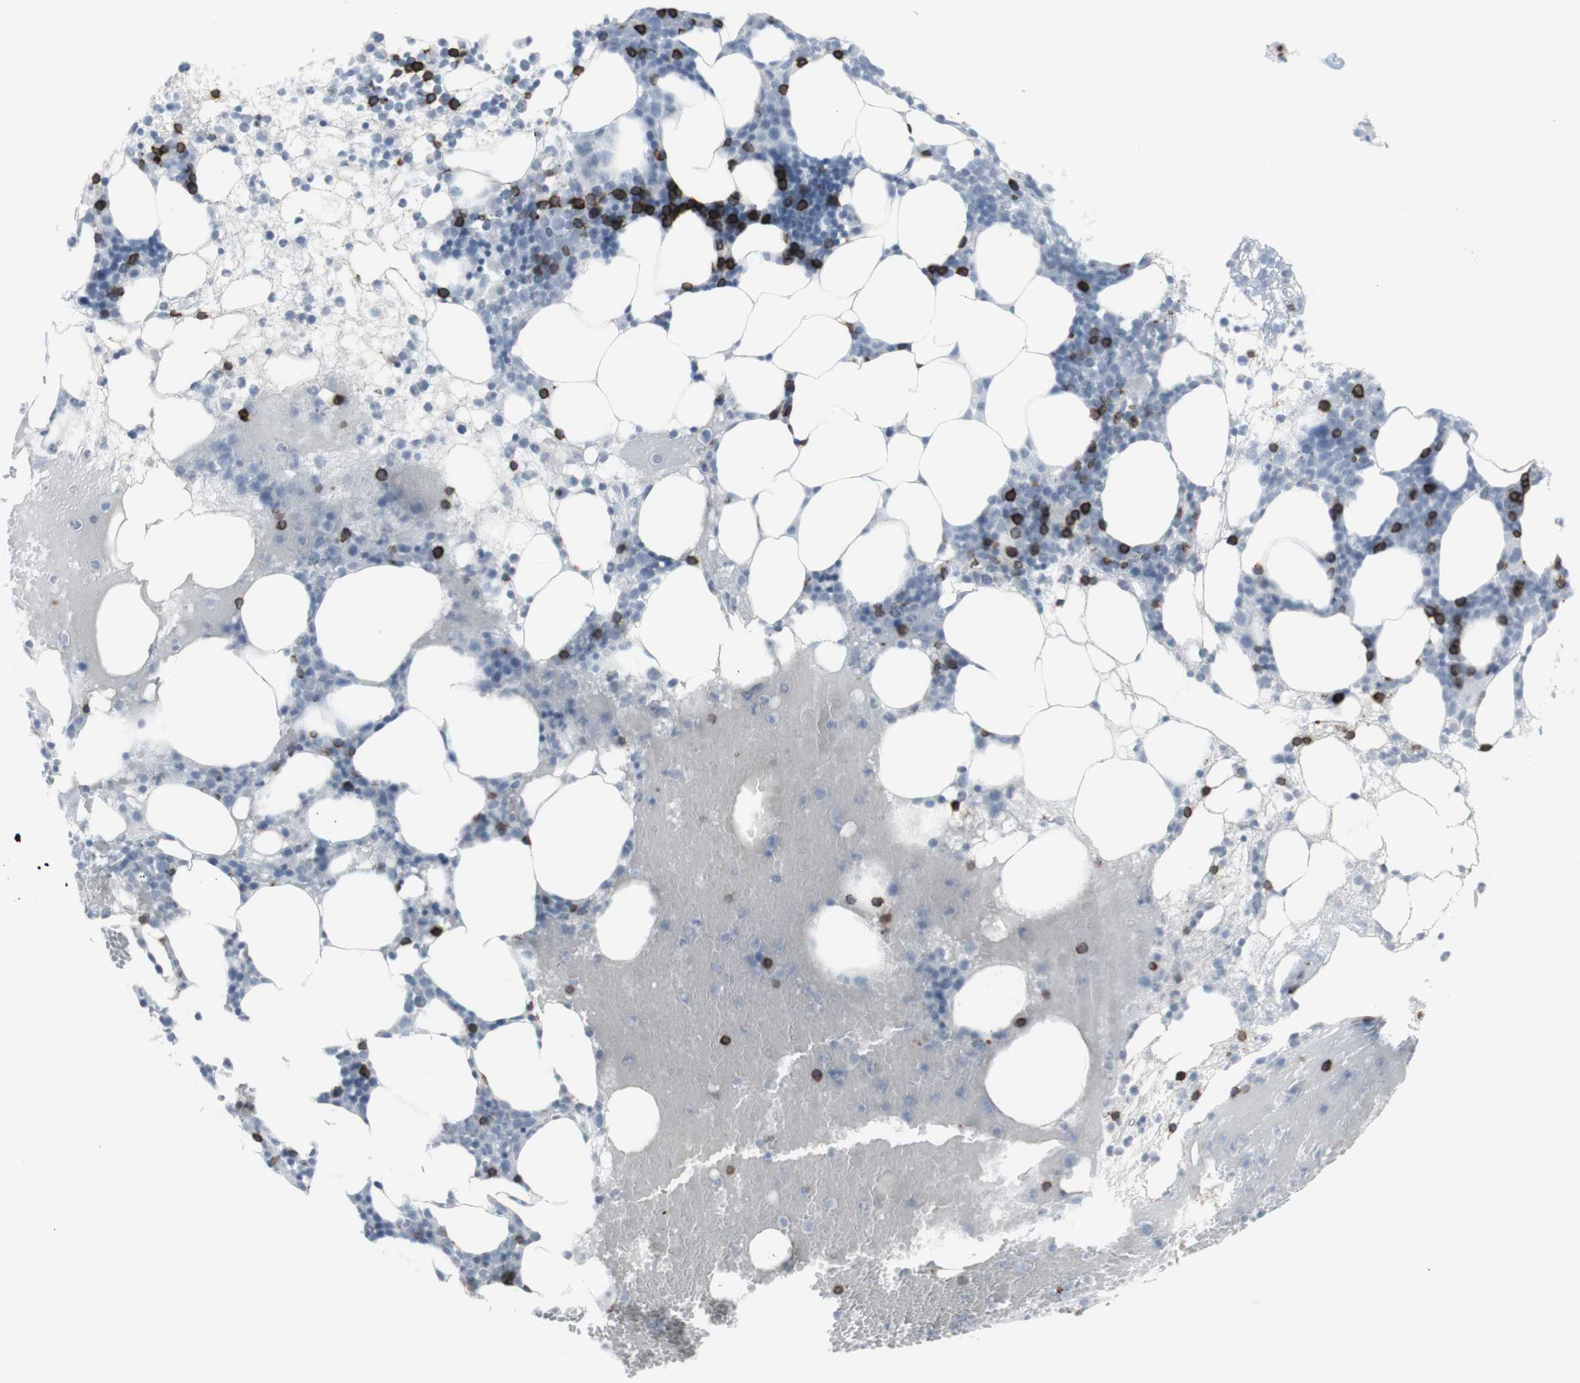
{"staining": {"intensity": "strong", "quantity": "<25%", "location": "cytoplasmic/membranous"}, "tissue": "bone marrow", "cell_type": "Hematopoietic cells", "image_type": "normal", "snomed": [{"axis": "morphology", "description": "Normal tissue, NOS"}, {"axis": "morphology", "description": "Inflammation, NOS"}, {"axis": "topography", "description": "Bone marrow"}], "caption": "Immunohistochemical staining of normal bone marrow shows medium levels of strong cytoplasmic/membranous expression in about <25% of hematopoietic cells. (Stains: DAB in brown, nuclei in blue, Microscopy: brightfield microscopy at high magnification).", "gene": "CD247", "patient": {"sex": "female", "age": 79}}